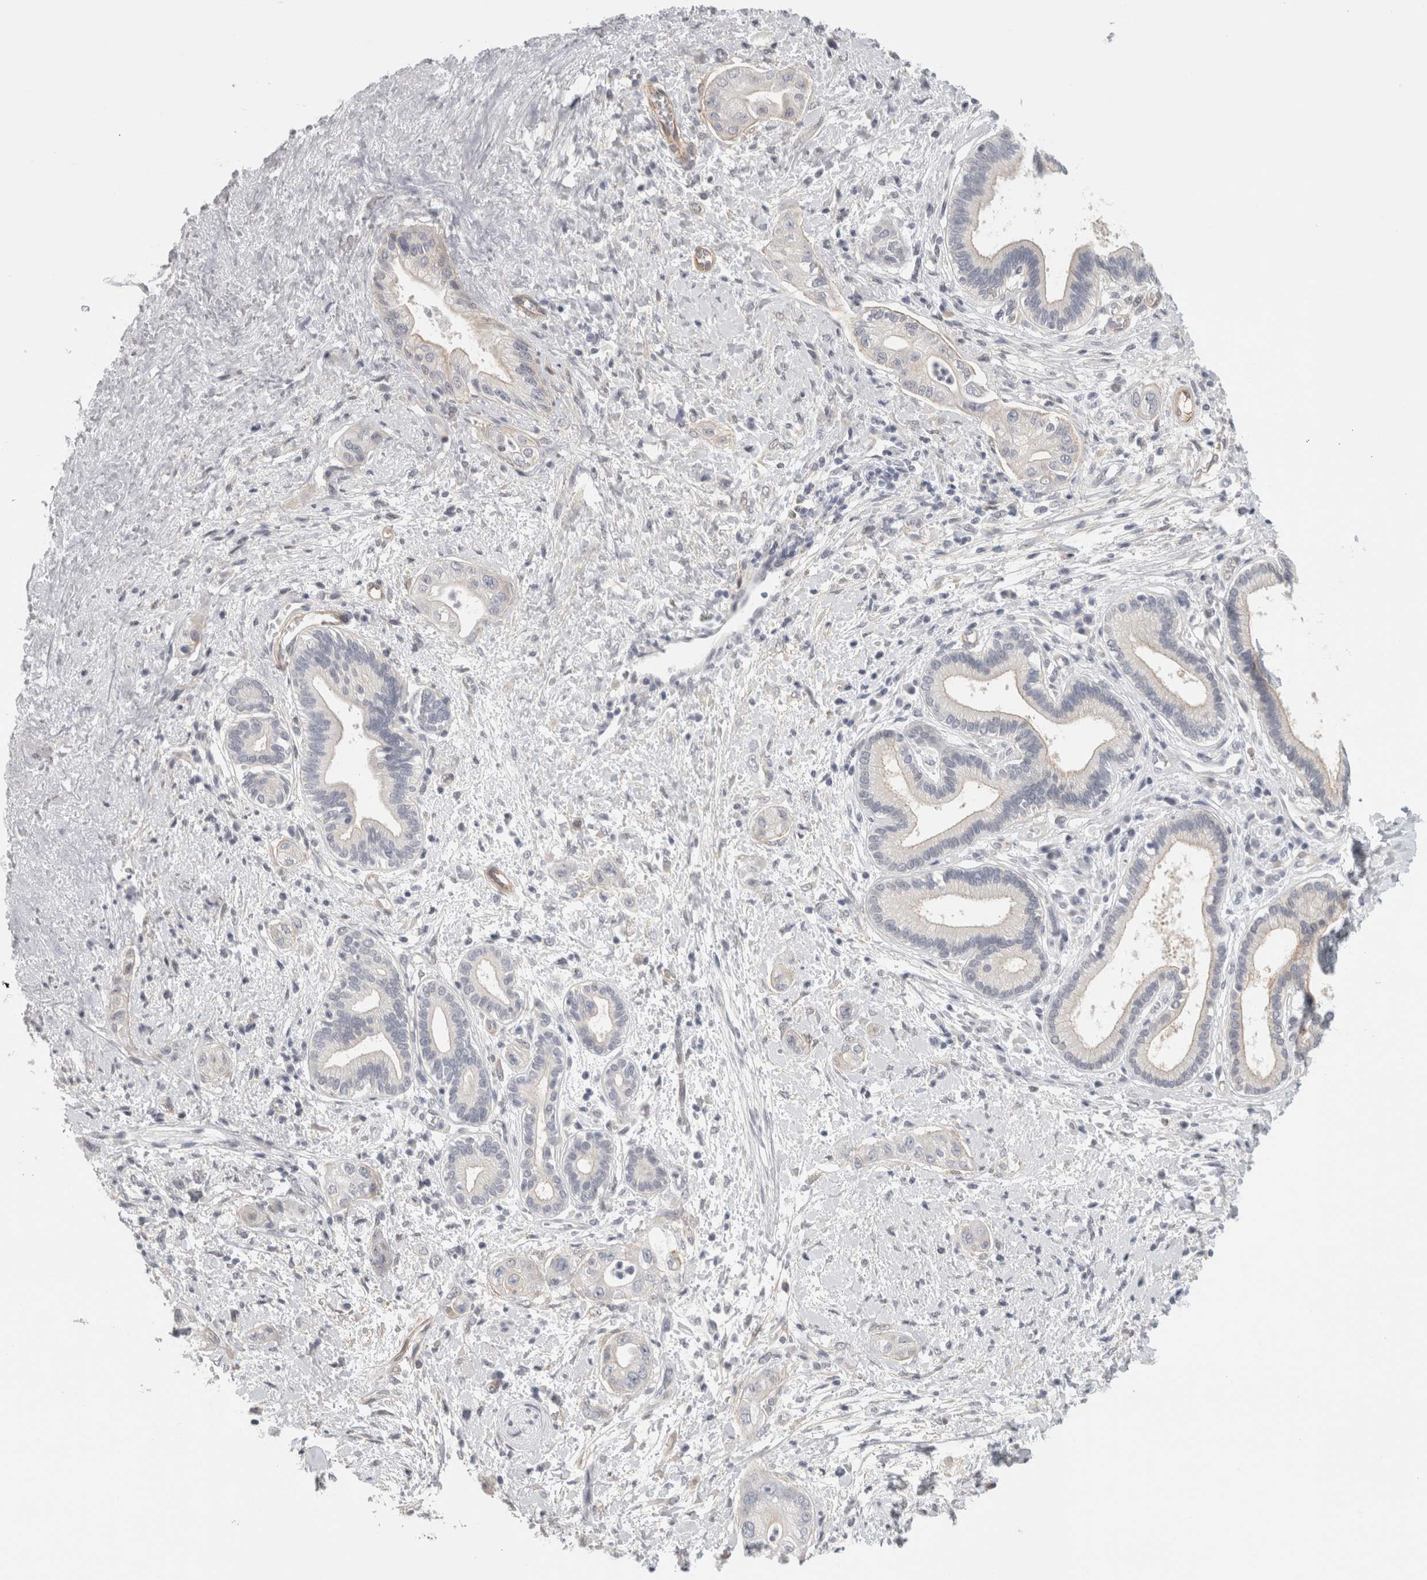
{"staining": {"intensity": "negative", "quantity": "none", "location": "none"}, "tissue": "pancreatic cancer", "cell_type": "Tumor cells", "image_type": "cancer", "snomed": [{"axis": "morphology", "description": "Adenocarcinoma, NOS"}, {"axis": "topography", "description": "Pancreas"}], "caption": "This is an immunohistochemistry histopathology image of adenocarcinoma (pancreatic). There is no expression in tumor cells.", "gene": "FBLIM1", "patient": {"sex": "male", "age": 58}}